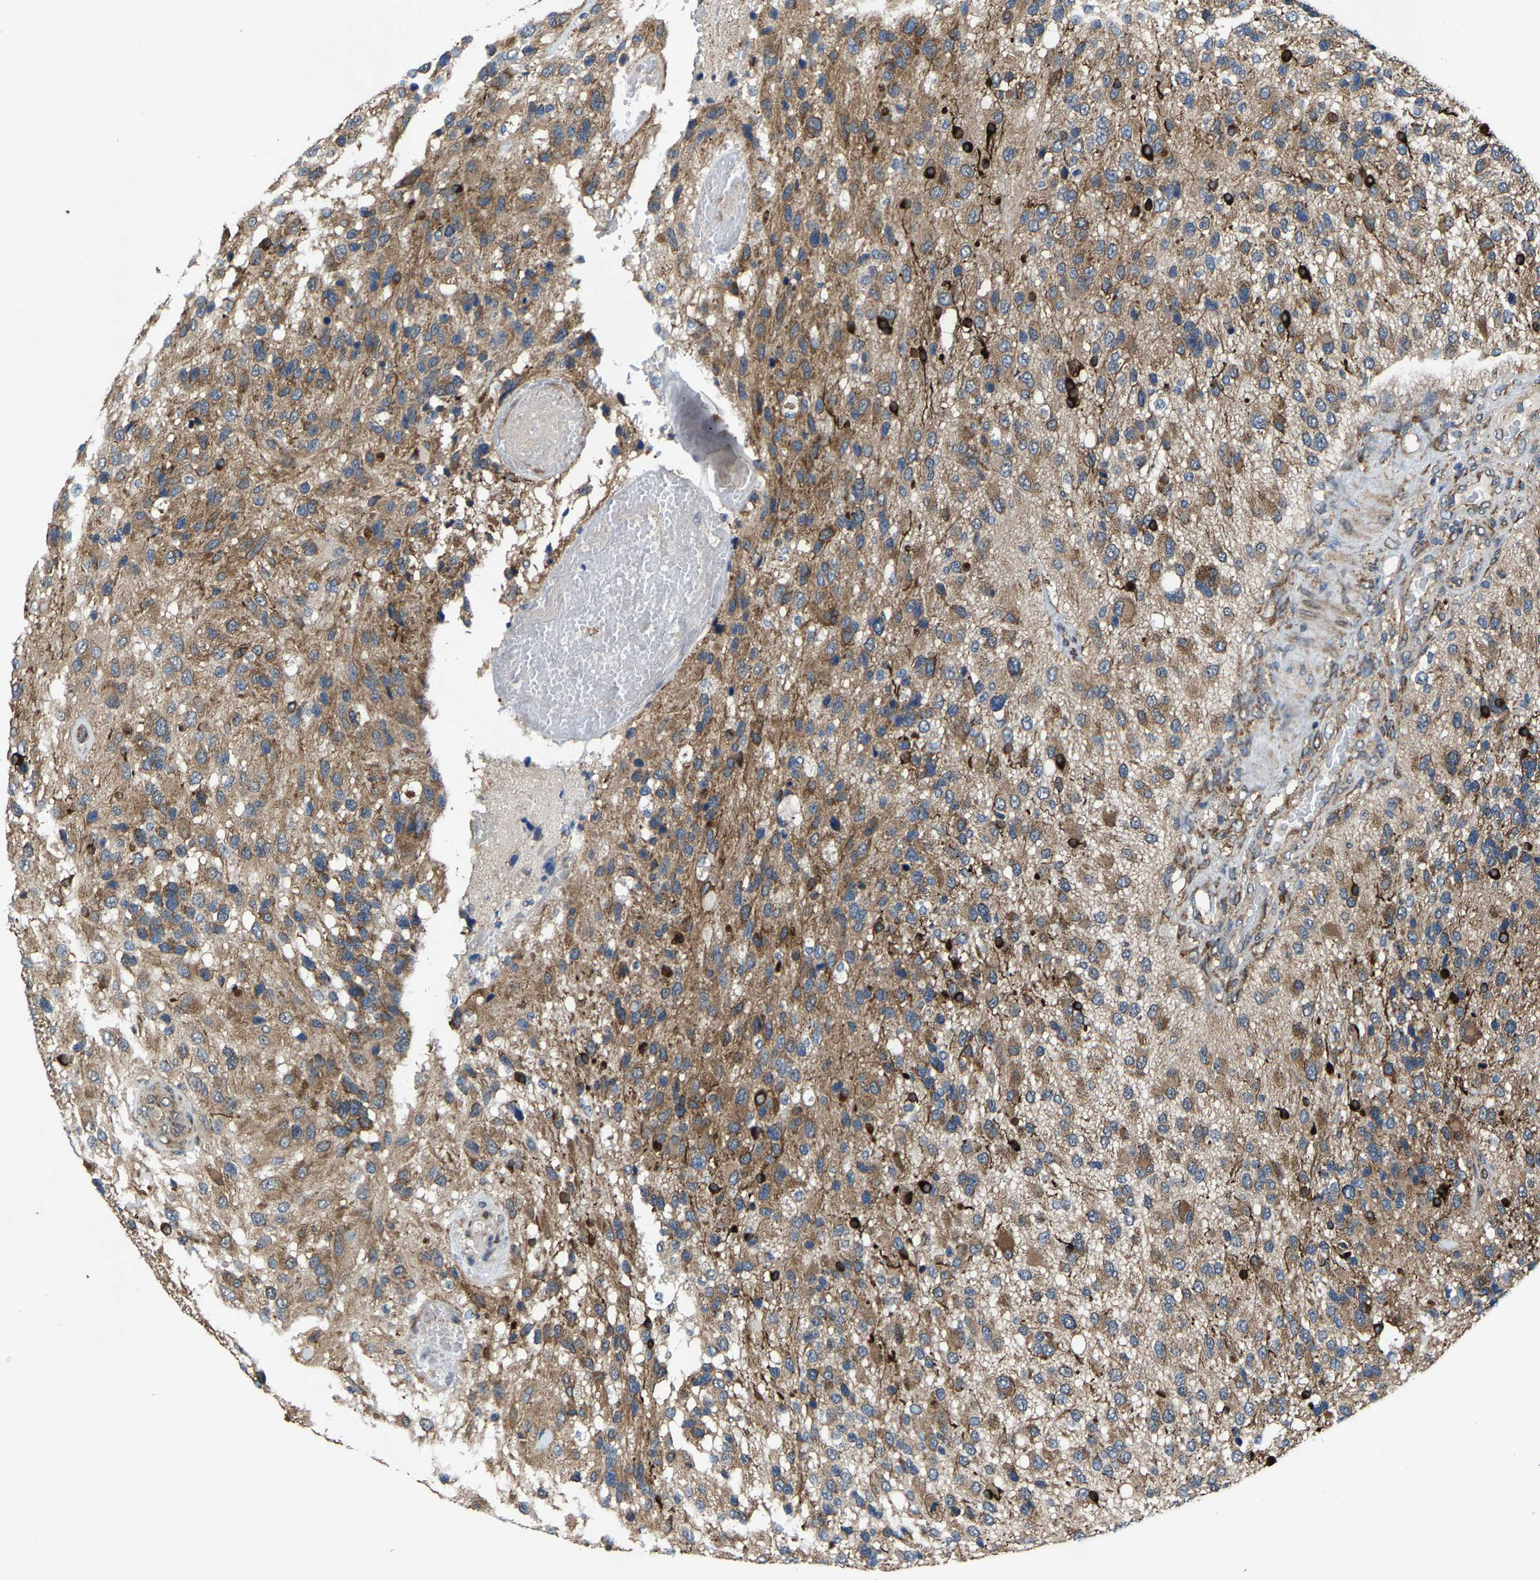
{"staining": {"intensity": "strong", "quantity": ">75%", "location": "cytoplasmic/membranous"}, "tissue": "glioma", "cell_type": "Tumor cells", "image_type": "cancer", "snomed": [{"axis": "morphology", "description": "Glioma, malignant, High grade"}, {"axis": "topography", "description": "Brain"}], "caption": "IHC of human malignant glioma (high-grade) reveals high levels of strong cytoplasmic/membranous staining in approximately >75% of tumor cells.", "gene": "PDP1", "patient": {"sex": "female", "age": 58}}